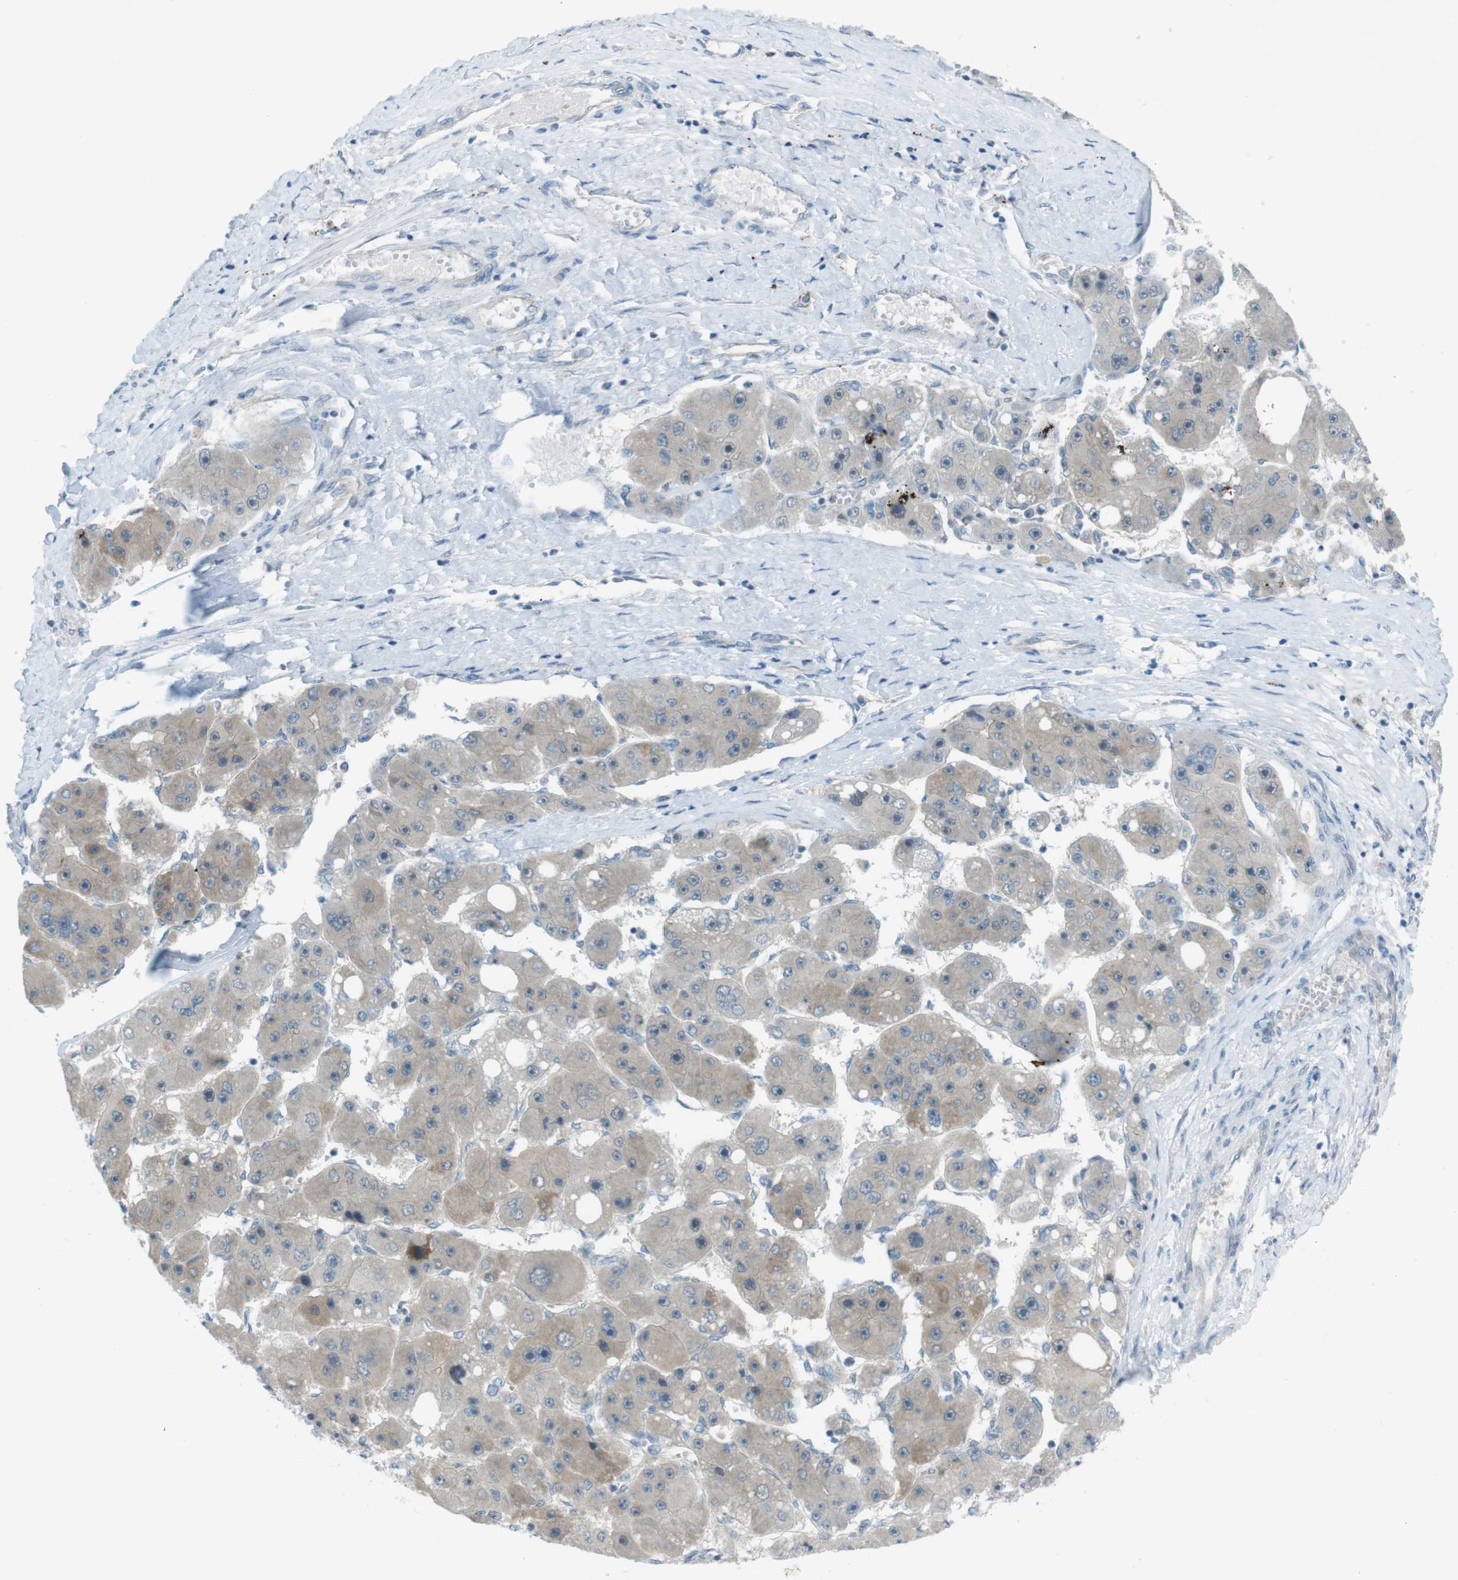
{"staining": {"intensity": "negative", "quantity": "none", "location": "none"}, "tissue": "liver cancer", "cell_type": "Tumor cells", "image_type": "cancer", "snomed": [{"axis": "morphology", "description": "Carcinoma, Hepatocellular, NOS"}, {"axis": "topography", "description": "Liver"}], "caption": "This is an immunohistochemistry image of liver hepatocellular carcinoma. There is no expression in tumor cells.", "gene": "ZDHHC20", "patient": {"sex": "female", "age": 61}}